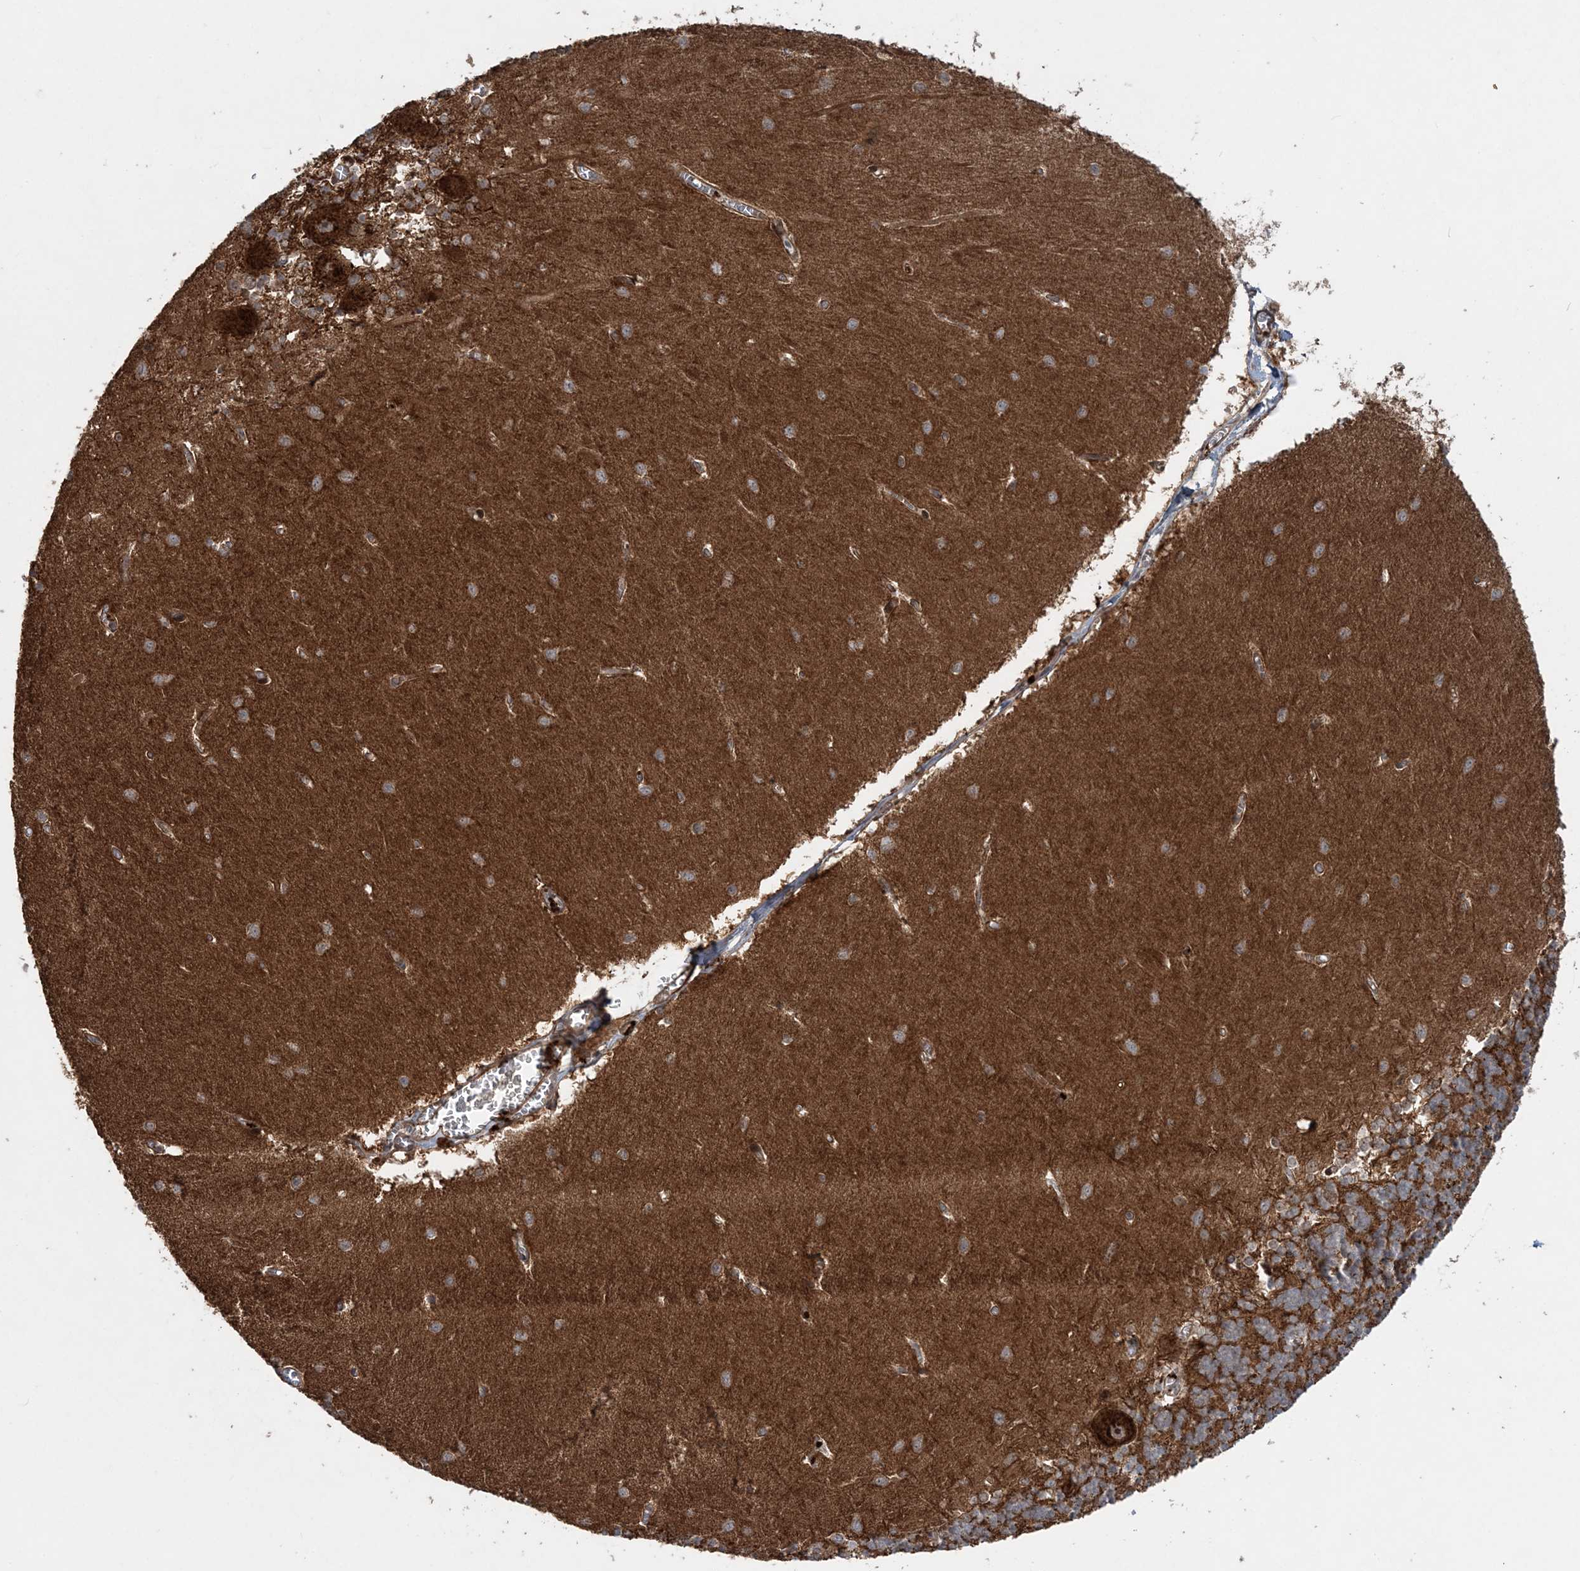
{"staining": {"intensity": "strong", "quantity": ">75%", "location": "cytoplasmic/membranous"}, "tissue": "cerebellum", "cell_type": "Cells in granular layer", "image_type": "normal", "snomed": [{"axis": "morphology", "description": "Normal tissue, NOS"}, {"axis": "topography", "description": "Cerebellum"}], "caption": "High-power microscopy captured an immunohistochemistry (IHC) histopathology image of unremarkable cerebellum, revealing strong cytoplasmic/membranous staining in approximately >75% of cells in granular layer.", "gene": "GEMIN5", "patient": {"sex": "male", "age": 37}}